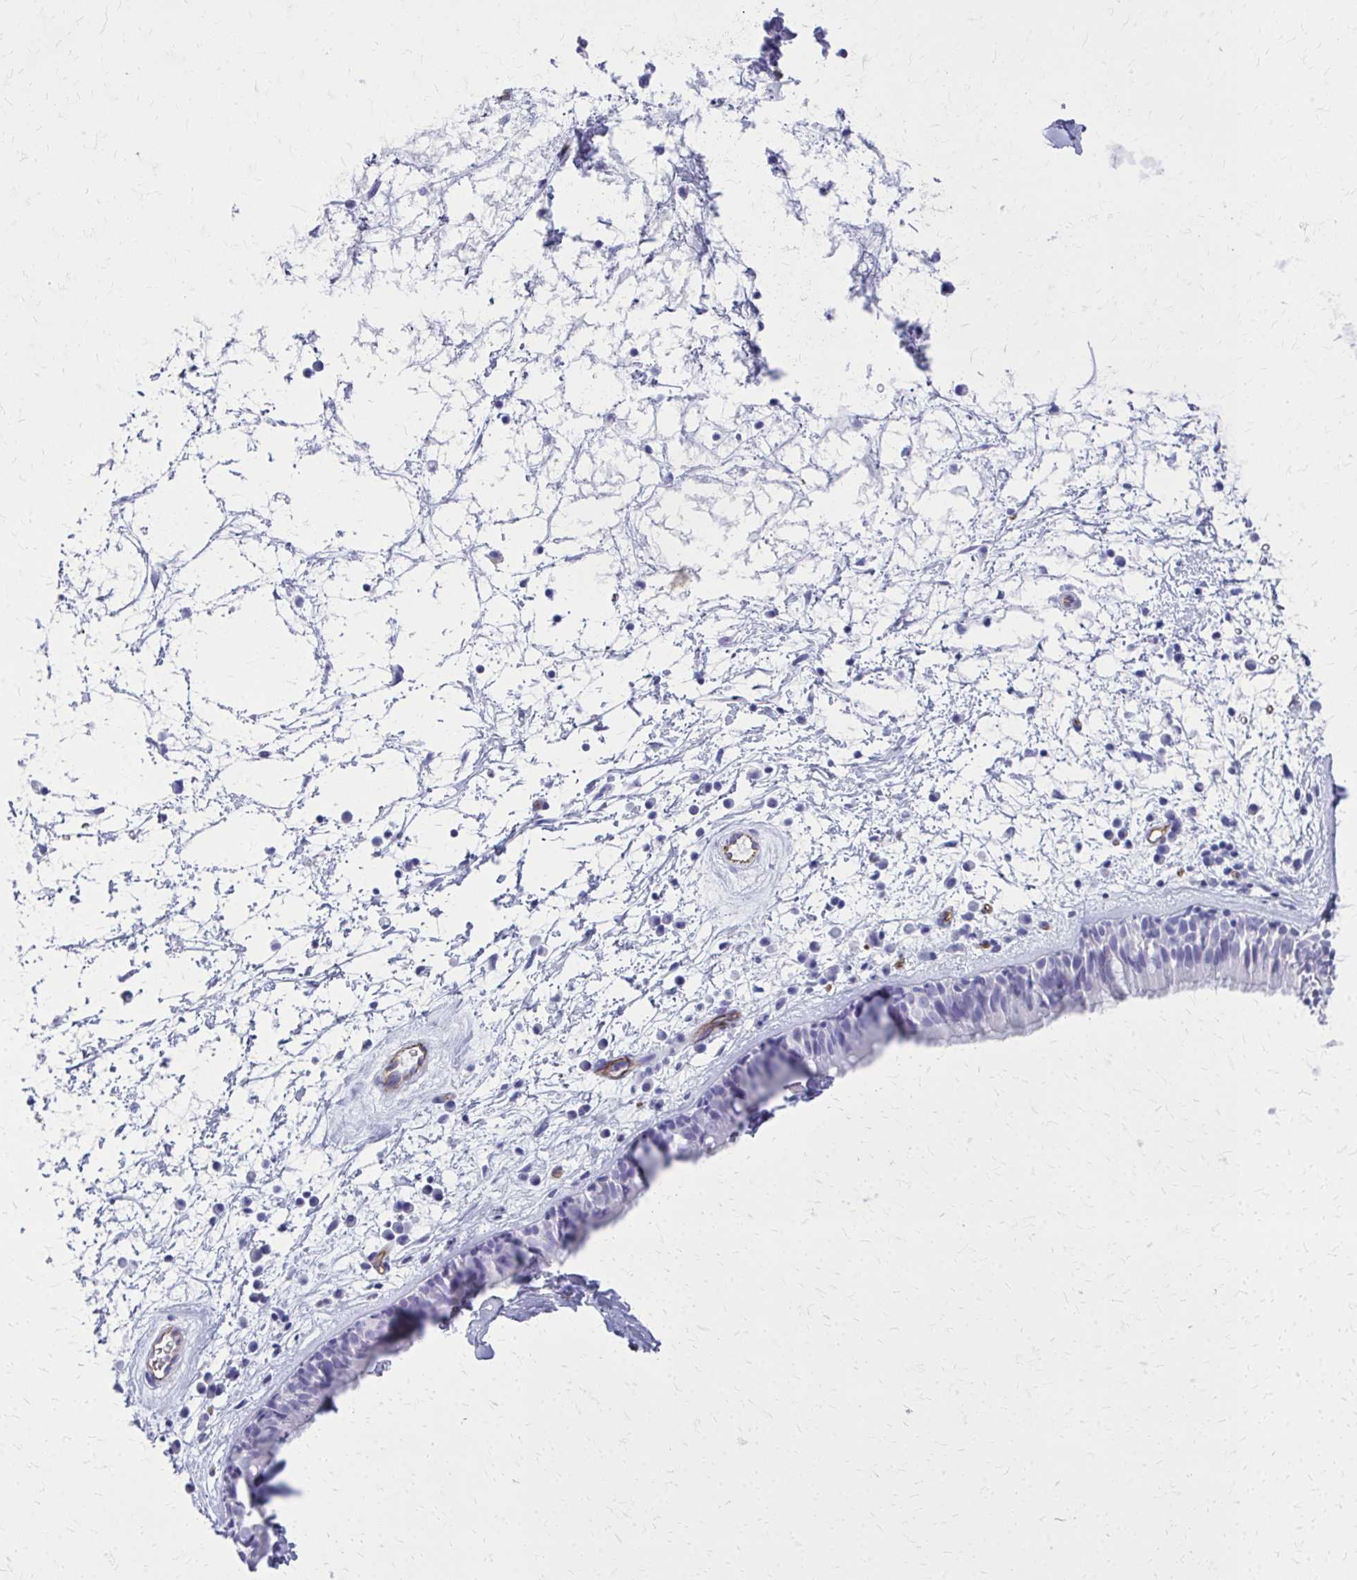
{"staining": {"intensity": "negative", "quantity": "none", "location": "none"}, "tissue": "nasopharynx", "cell_type": "Respiratory epithelial cells", "image_type": "normal", "snomed": [{"axis": "morphology", "description": "Normal tissue, NOS"}, {"axis": "topography", "description": "Nasopharynx"}], "caption": "Unremarkable nasopharynx was stained to show a protein in brown. There is no significant staining in respiratory epithelial cells.", "gene": "TPSG1", "patient": {"sex": "male", "age": 24}}